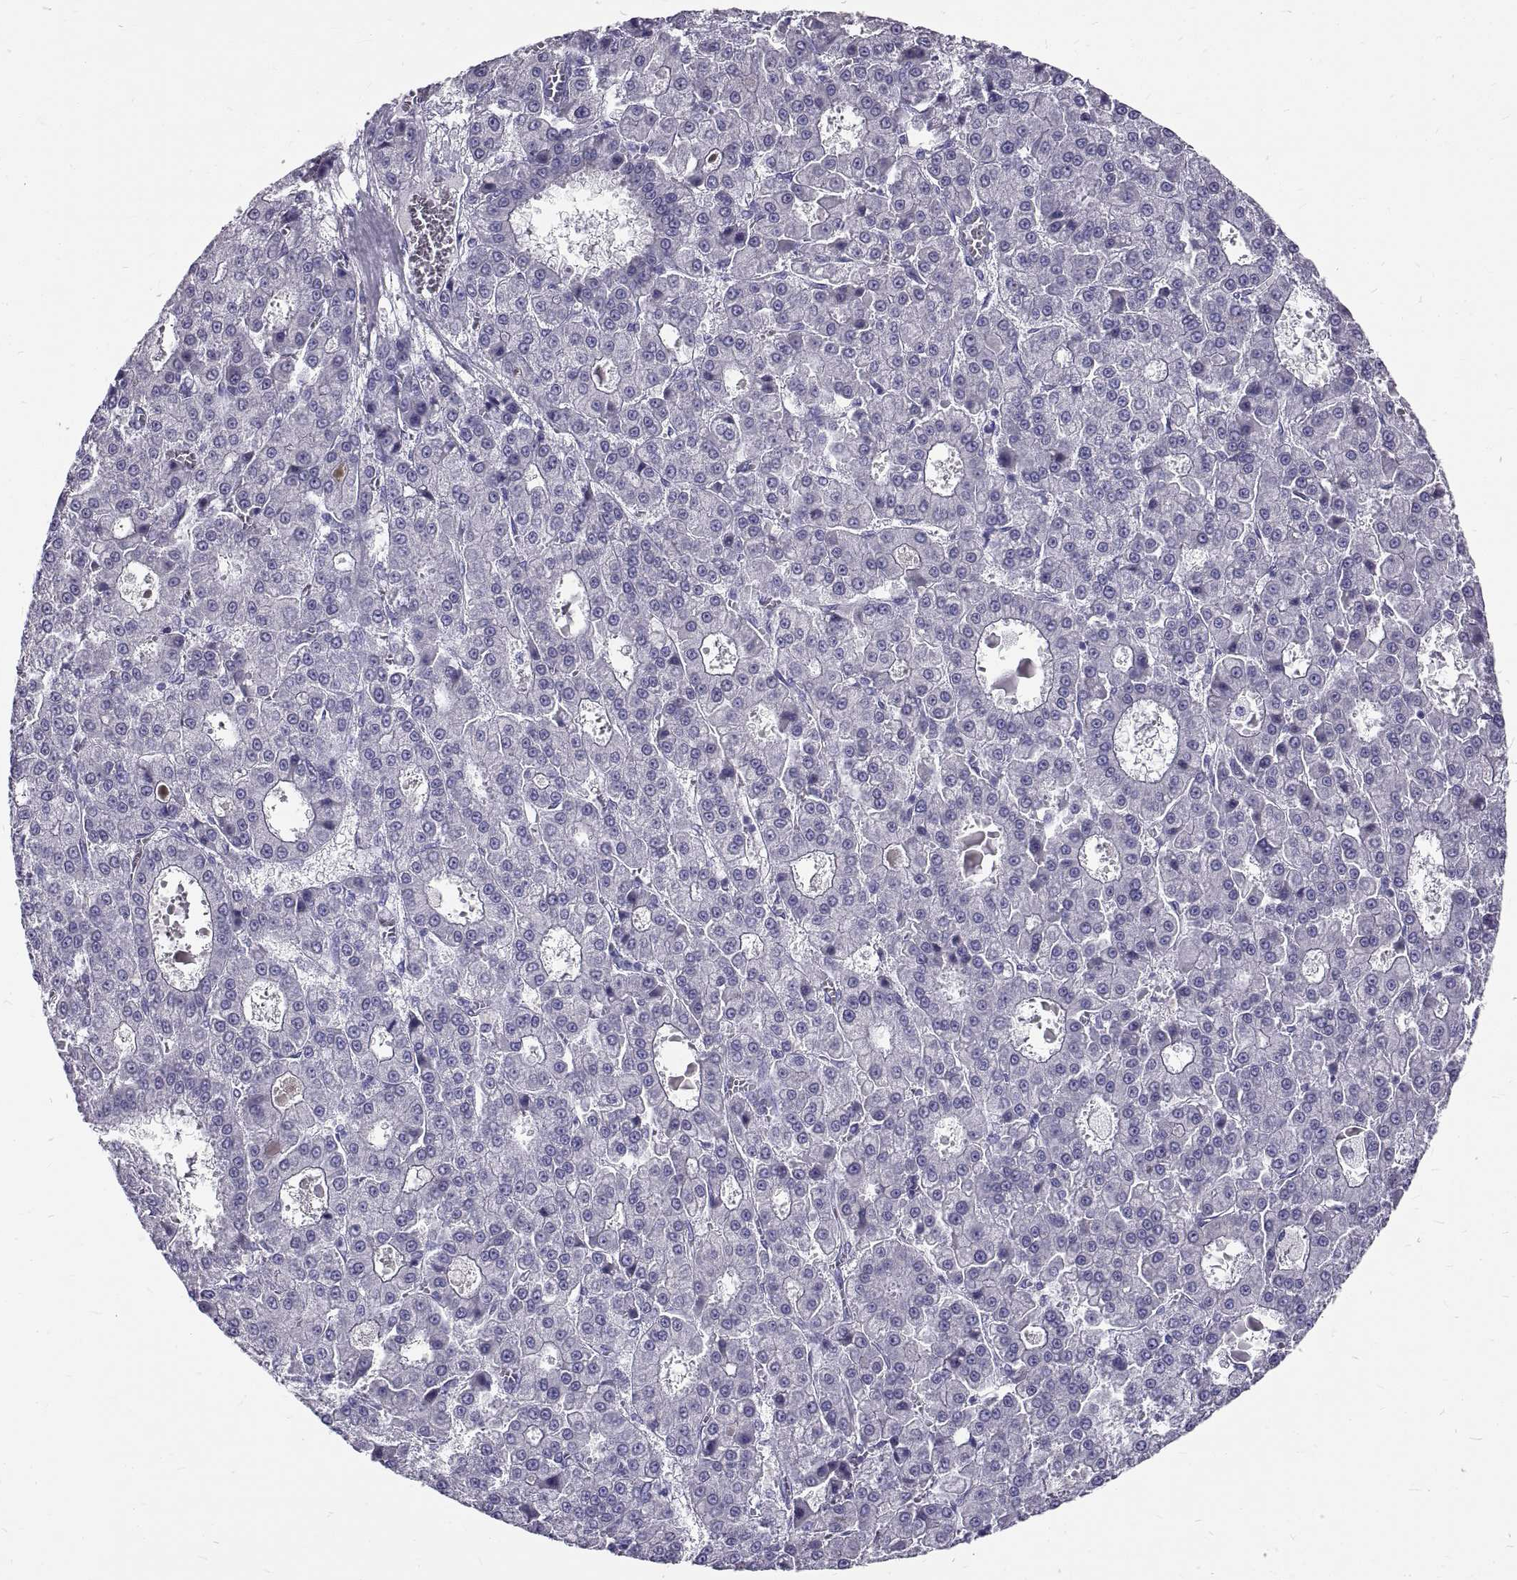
{"staining": {"intensity": "negative", "quantity": "none", "location": "none"}, "tissue": "liver cancer", "cell_type": "Tumor cells", "image_type": "cancer", "snomed": [{"axis": "morphology", "description": "Carcinoma, Hepatocellular, NOS"}, {"axis": "topography", "description": "Liver"}], "caption": "Immunohistochemistry (IHC) image of human liver hepatocellular carcinoma stained for a protein (brown), which displays no expression in tumor cells.", "gene": "GNG12", "patient": {"sex": "male", "age": 70}}